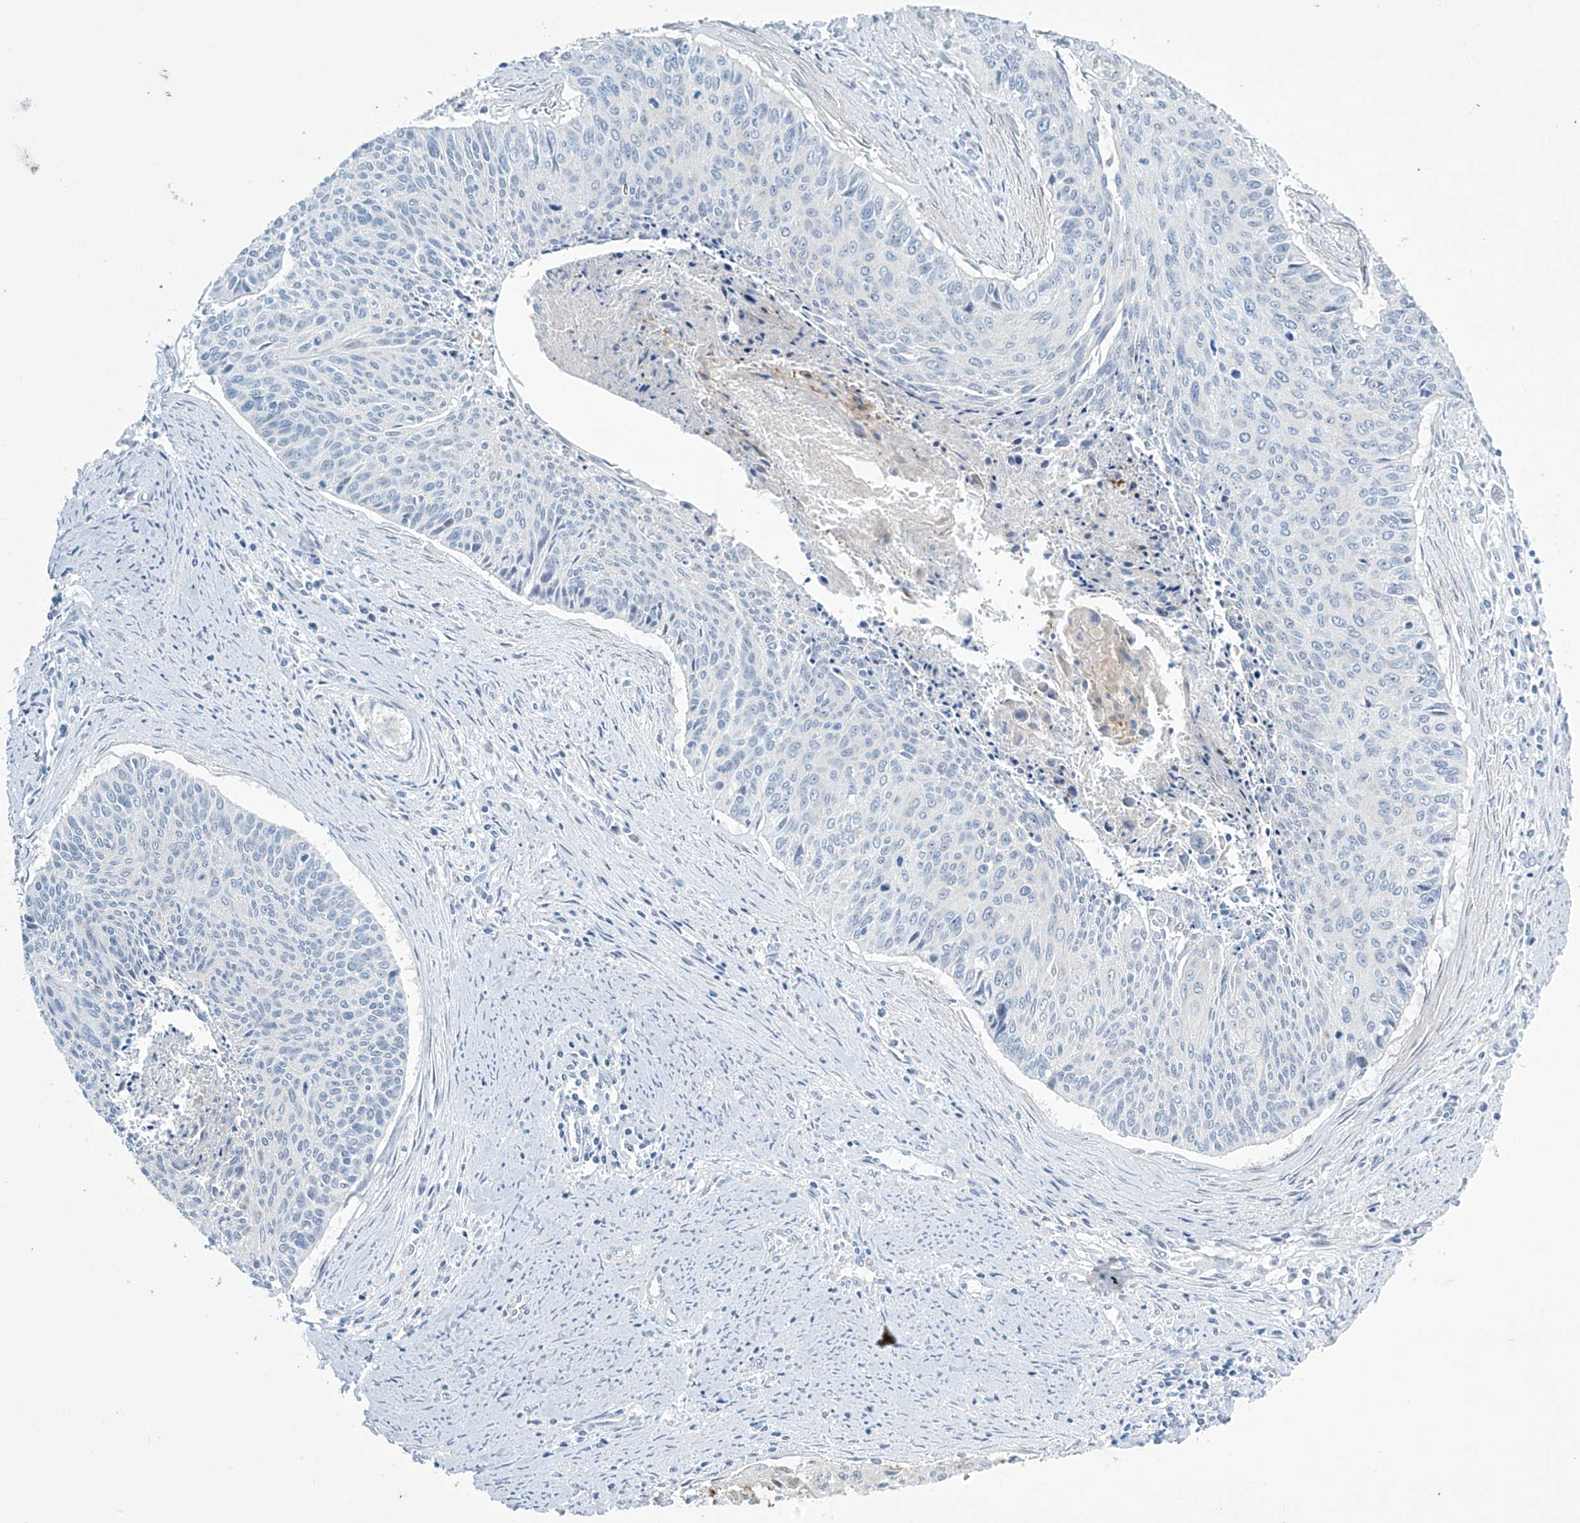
{"staining": {"intensity": "weak", "quantity": "<25%", "location": "cytoplasmic/membranous"}, "tissue": "cervical cancer", "cell_type": "Tumor cells", "image_type": "cancer", "snomed": [{"axis": "morphology", "description": "Squamous cell carcinoma, NOS"}, {"axis": "topography", "description": "Cervix"}], "caption": "Immunohistochemical staining of cervical cancer exhibits no significant positivity in tumor cells.", "gene": "SLC35A5", "patient": {"sex": "female", "age": 55}}